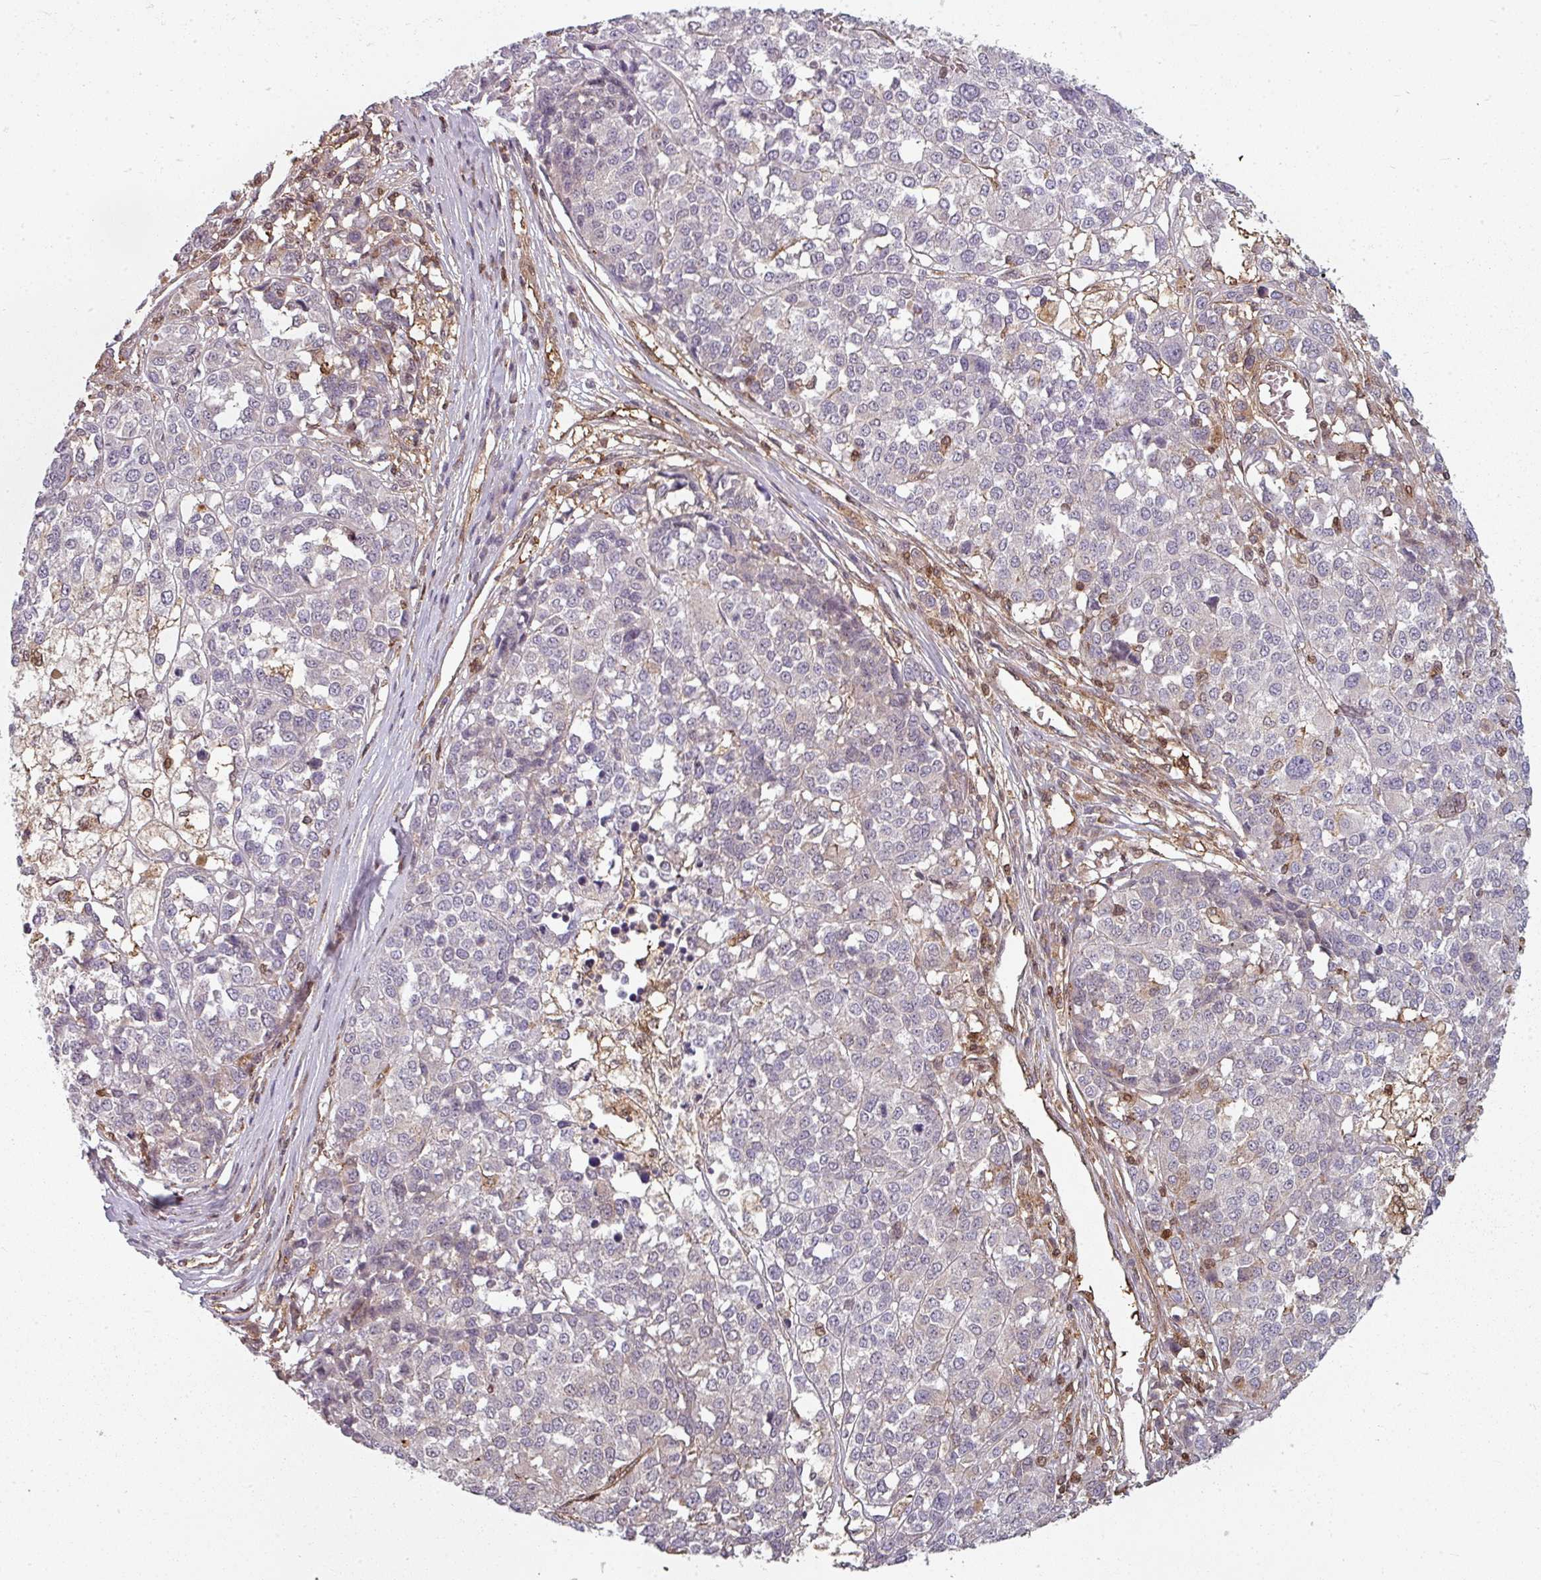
{"staining": {"intensity": "negative", "quantity": "none", "location": "none"}, "tissue": "melanoma", "cell_type": "Tumor cells", "image_type": "cancer", "snomed": [{"axis": "morphology", "description": "Malignant melanoma, Metastatic site"}, {"axis": "topography", "description": "Lymph node"}], "caption": "There is no significant positivity in tumor cells of melanoma.", "gene": "CLIC1", "patient": {"sex": "male", "age": 44}}